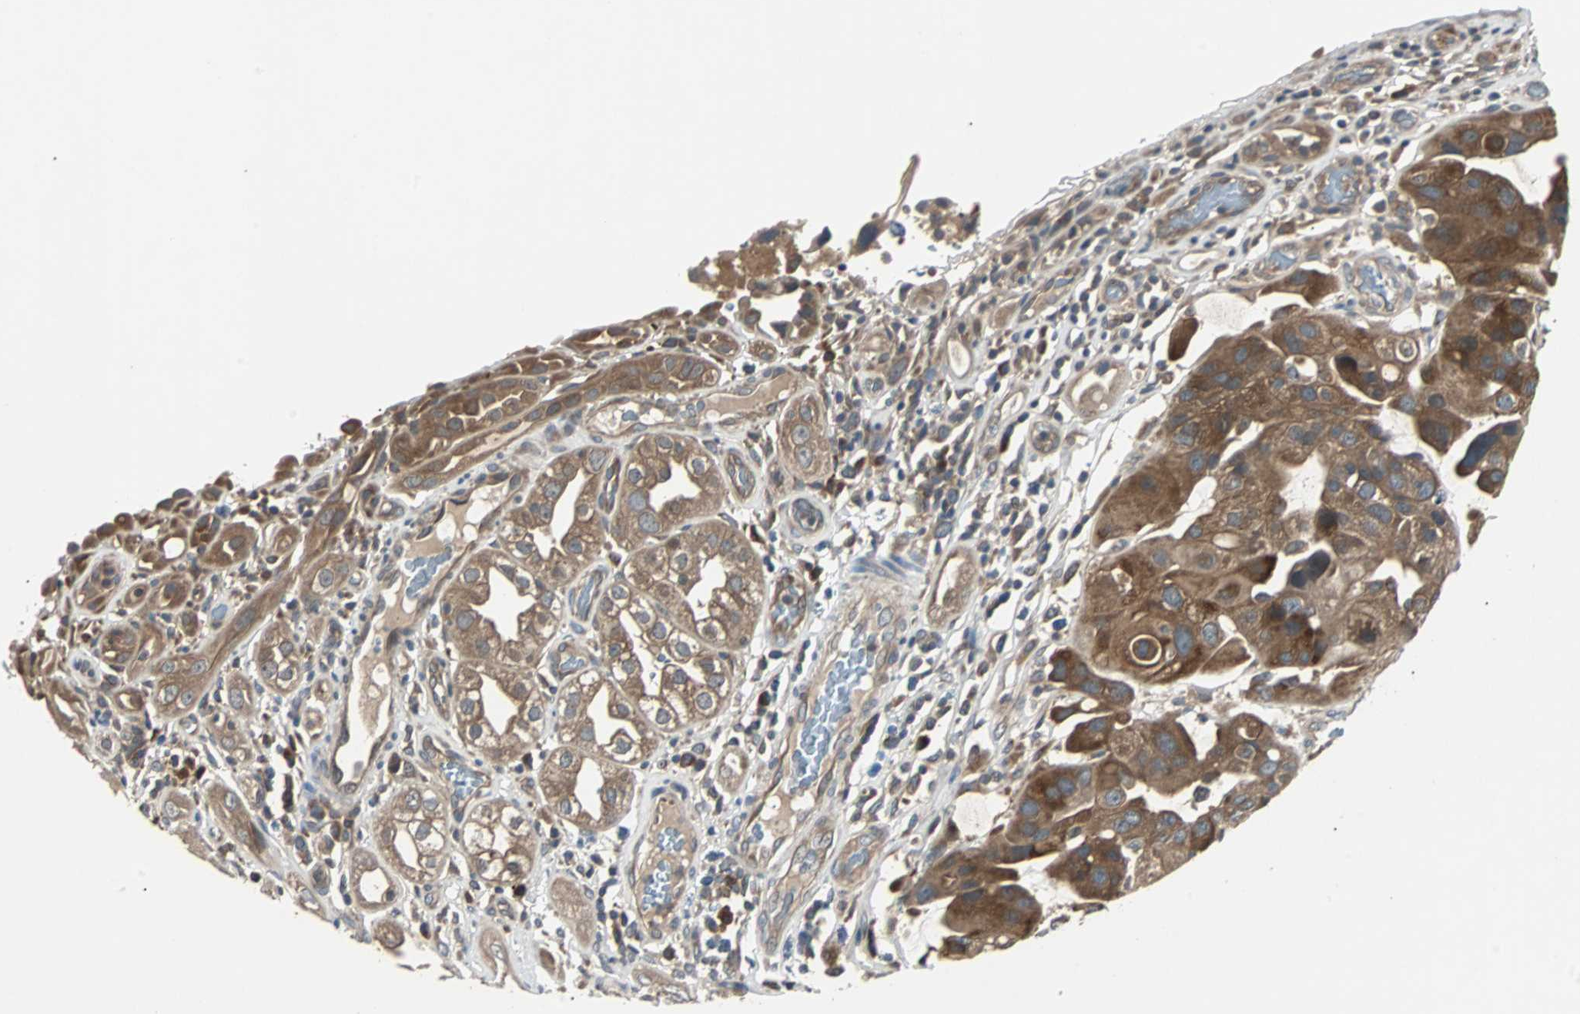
{"staining": {"intensity": "moderate", "quantity": ">75%", "location": "cytoplasmic/membranous"}, "tissue": "urothelial cancer", "cell_type": "Tumor cells", "image_type": "cancer", "snomed": [{"axis": "morphology", "description": "Urothelial carcinoma, High grade"}, {"axis": "topography", "description": "Urinary bladder"}], "caption": "Urothelial carcinoma (high-grade) stained with a brown dye exhibits moderate cytoplasmic/membranous positive expression in approximately >75% of tumor cells.", "gene": "ARF1", "patient": {"sex": "female", "age": 64}}